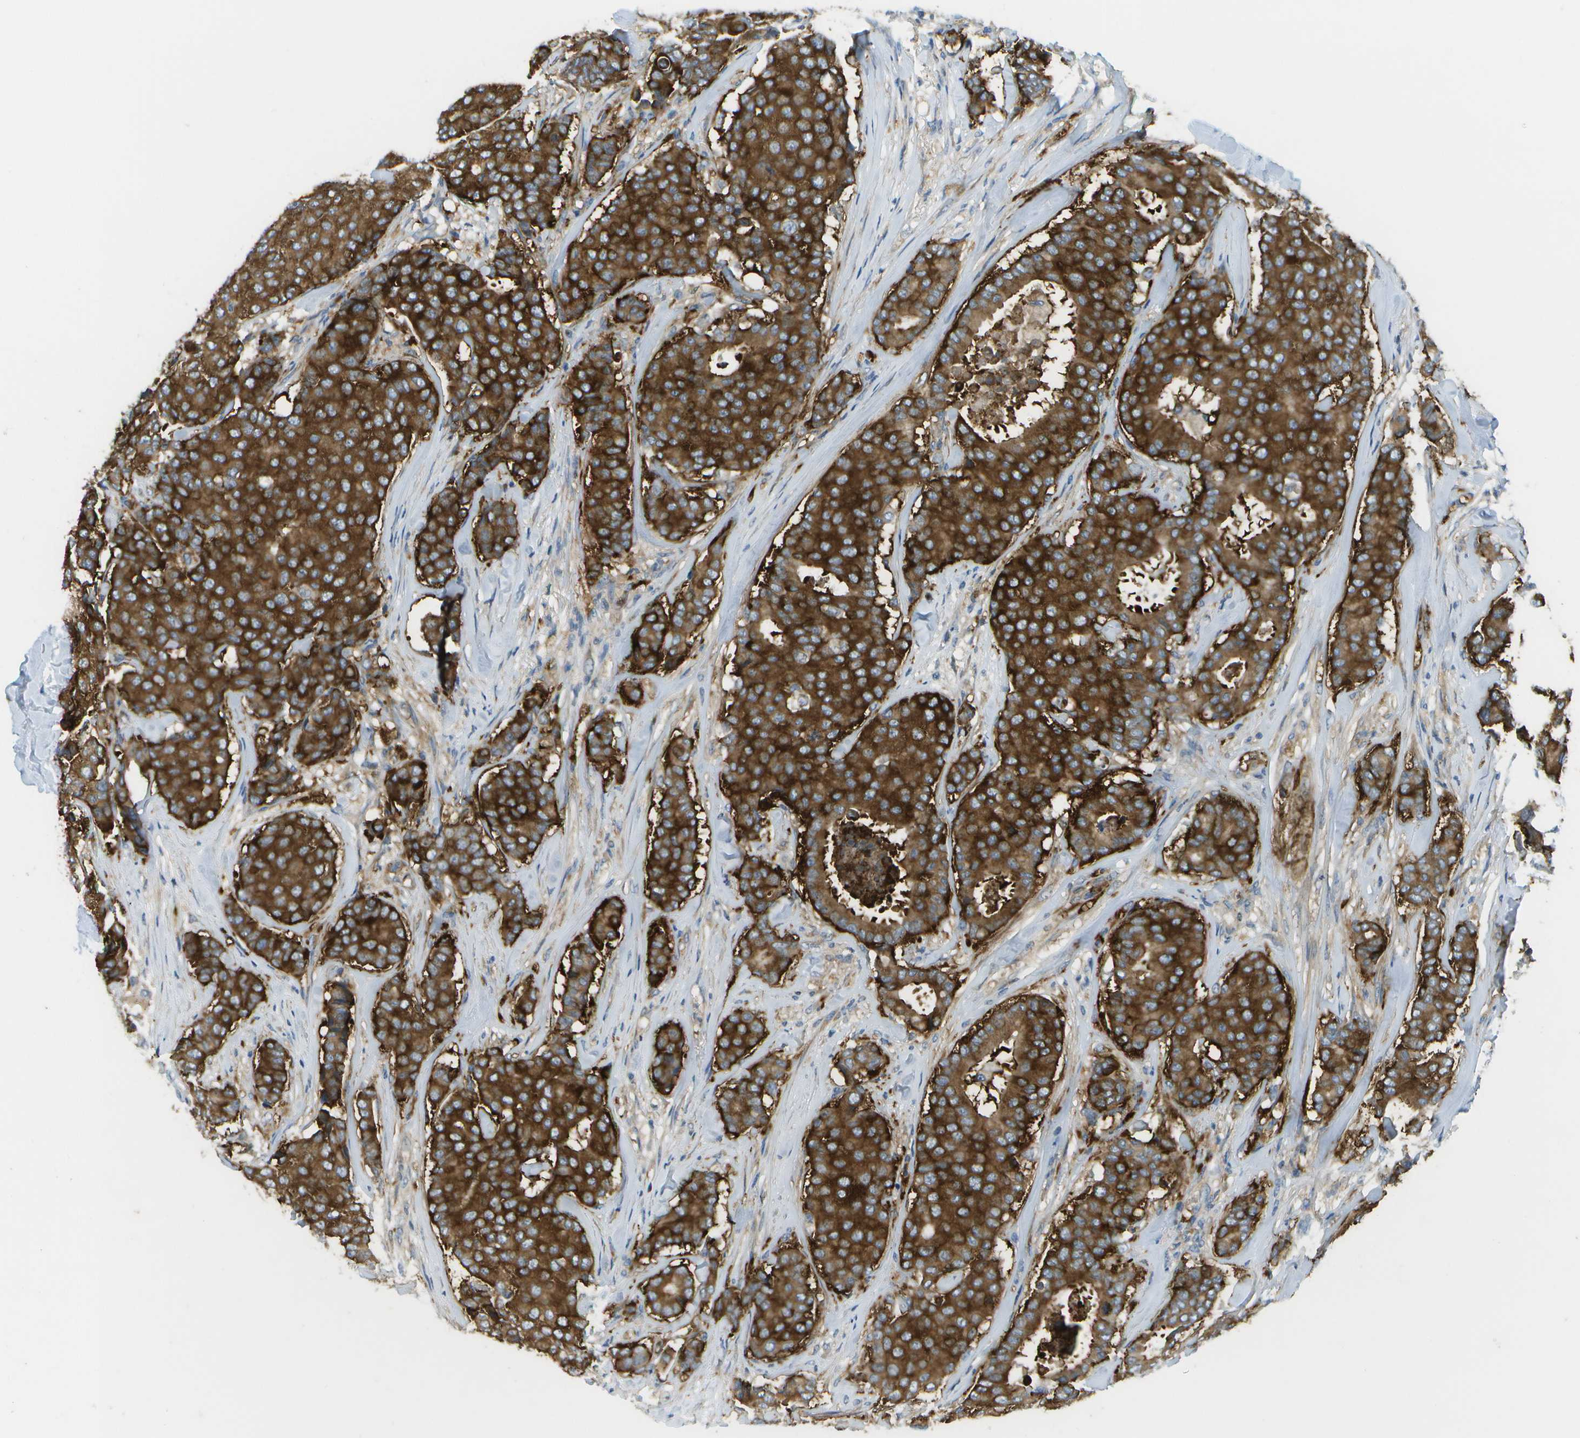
{"staining": {"intensity": "strong", "quantity": ">75%", "location": "cytoplasmic/membranous"}, "tissue": "breast cancer", "cell_type": "Tumor cells", "image_type": "cancer", "snomed": [{"axis": "morphology", "description": "Duct carcinoma"}, {"axis": "topography", "description": "Breast"}], "caption": "Immunohistochemistry photomicrograph of neoplastic tissue: invasive ductal carcinoma (breast) stained using IHC displays high levels of strong protein expression localized specifically in the cytoplasmic/membranous of tumor cells, appearing as a cytoplasmic/membranous brown color.", "gene": "WNK2", "patient": {"sex": "female", "age": 75}}